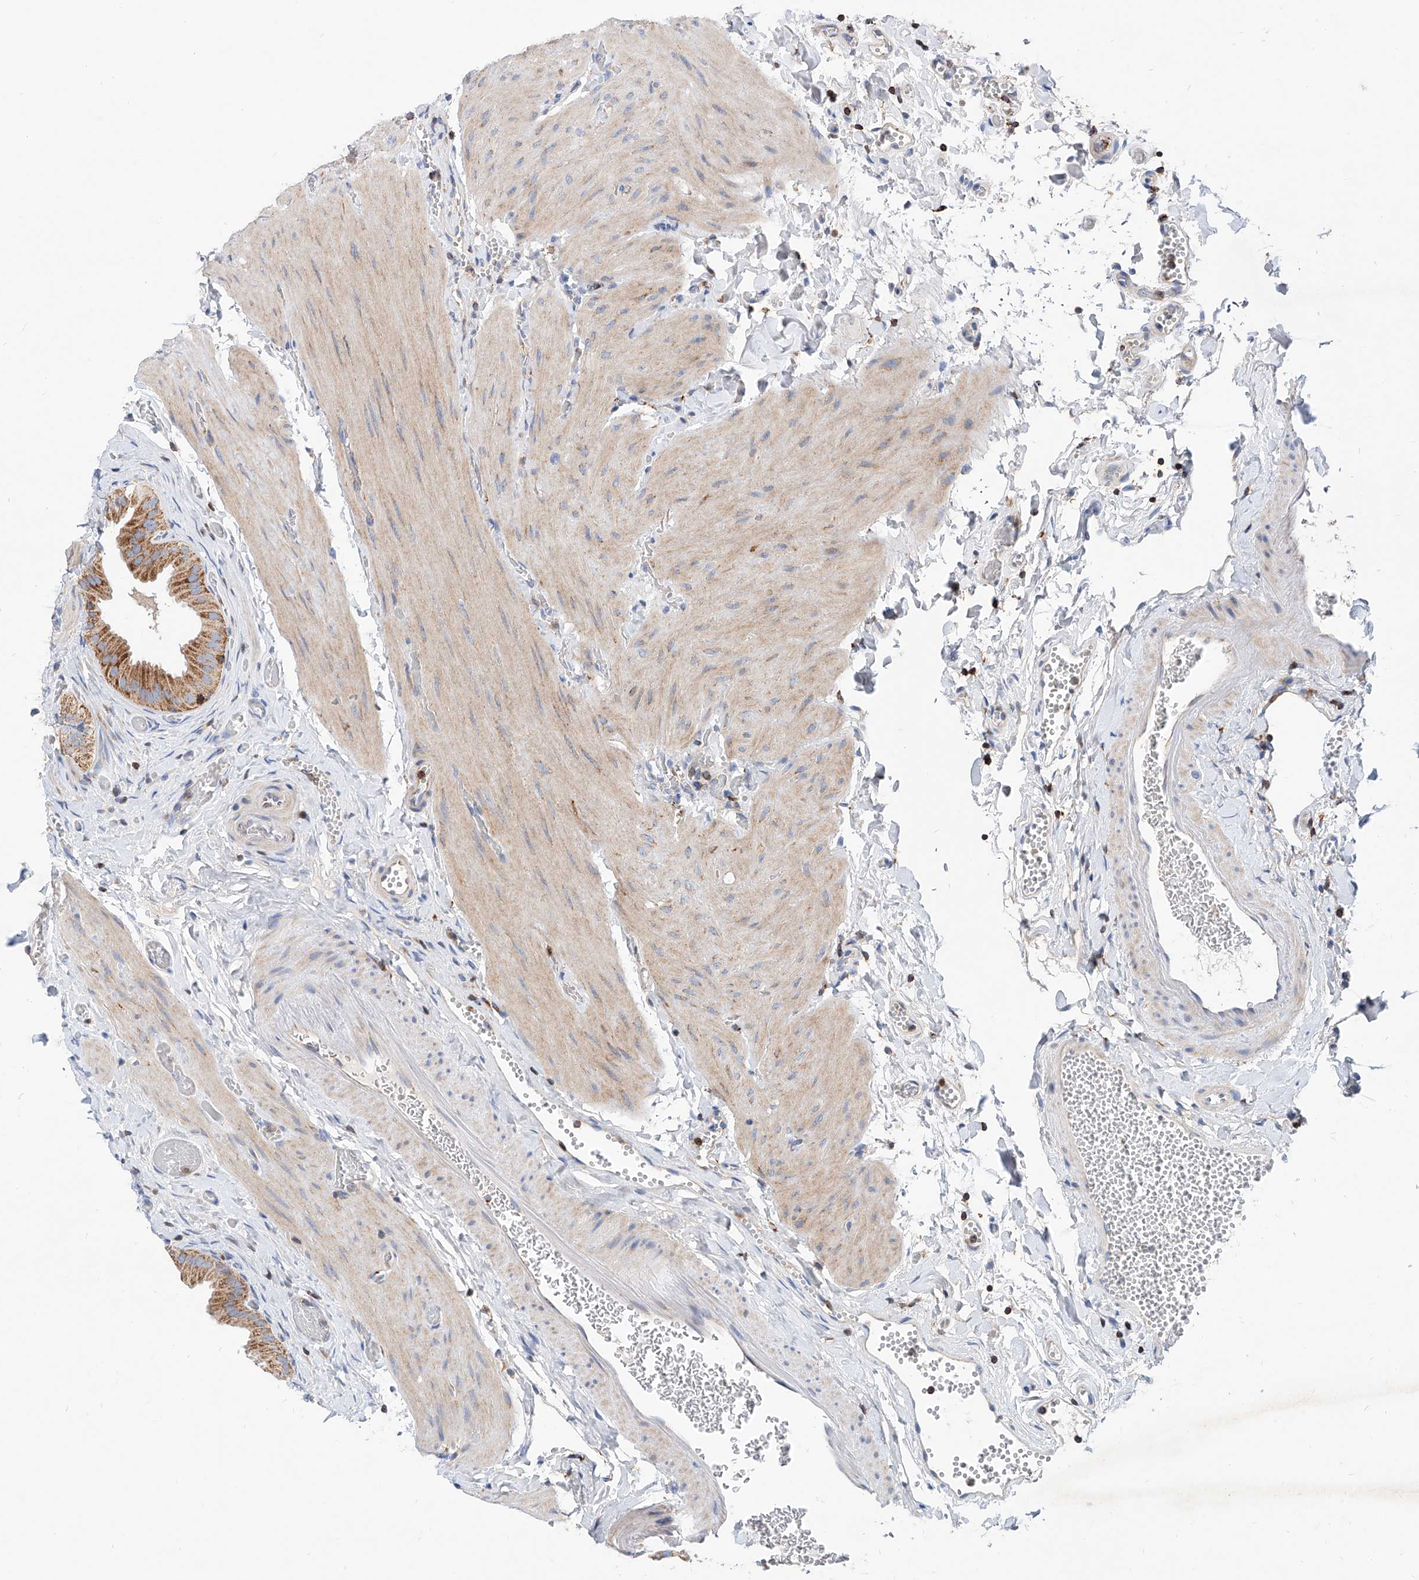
{"staining": {"intensity": "moderate", "quantity": ">75%", "location": "cytoplasmic/membranous"}, "tissue": "gallbladder", "cell_type": "Glandular cells", "image_type": "normal", "snomed": [{"axis": "morphology", "description": "Normal tissue, NOS"}, {"axis": "topography", "description": "Gallbladder"}], "caption": "The photomicrograph reveals a brown stain indicating the presence of a protein in the cytoplasmic/membranous of glandular cells in gallbladder.", "gene": "CPNE5", "patient": {"sex": "female", "age": 64}}